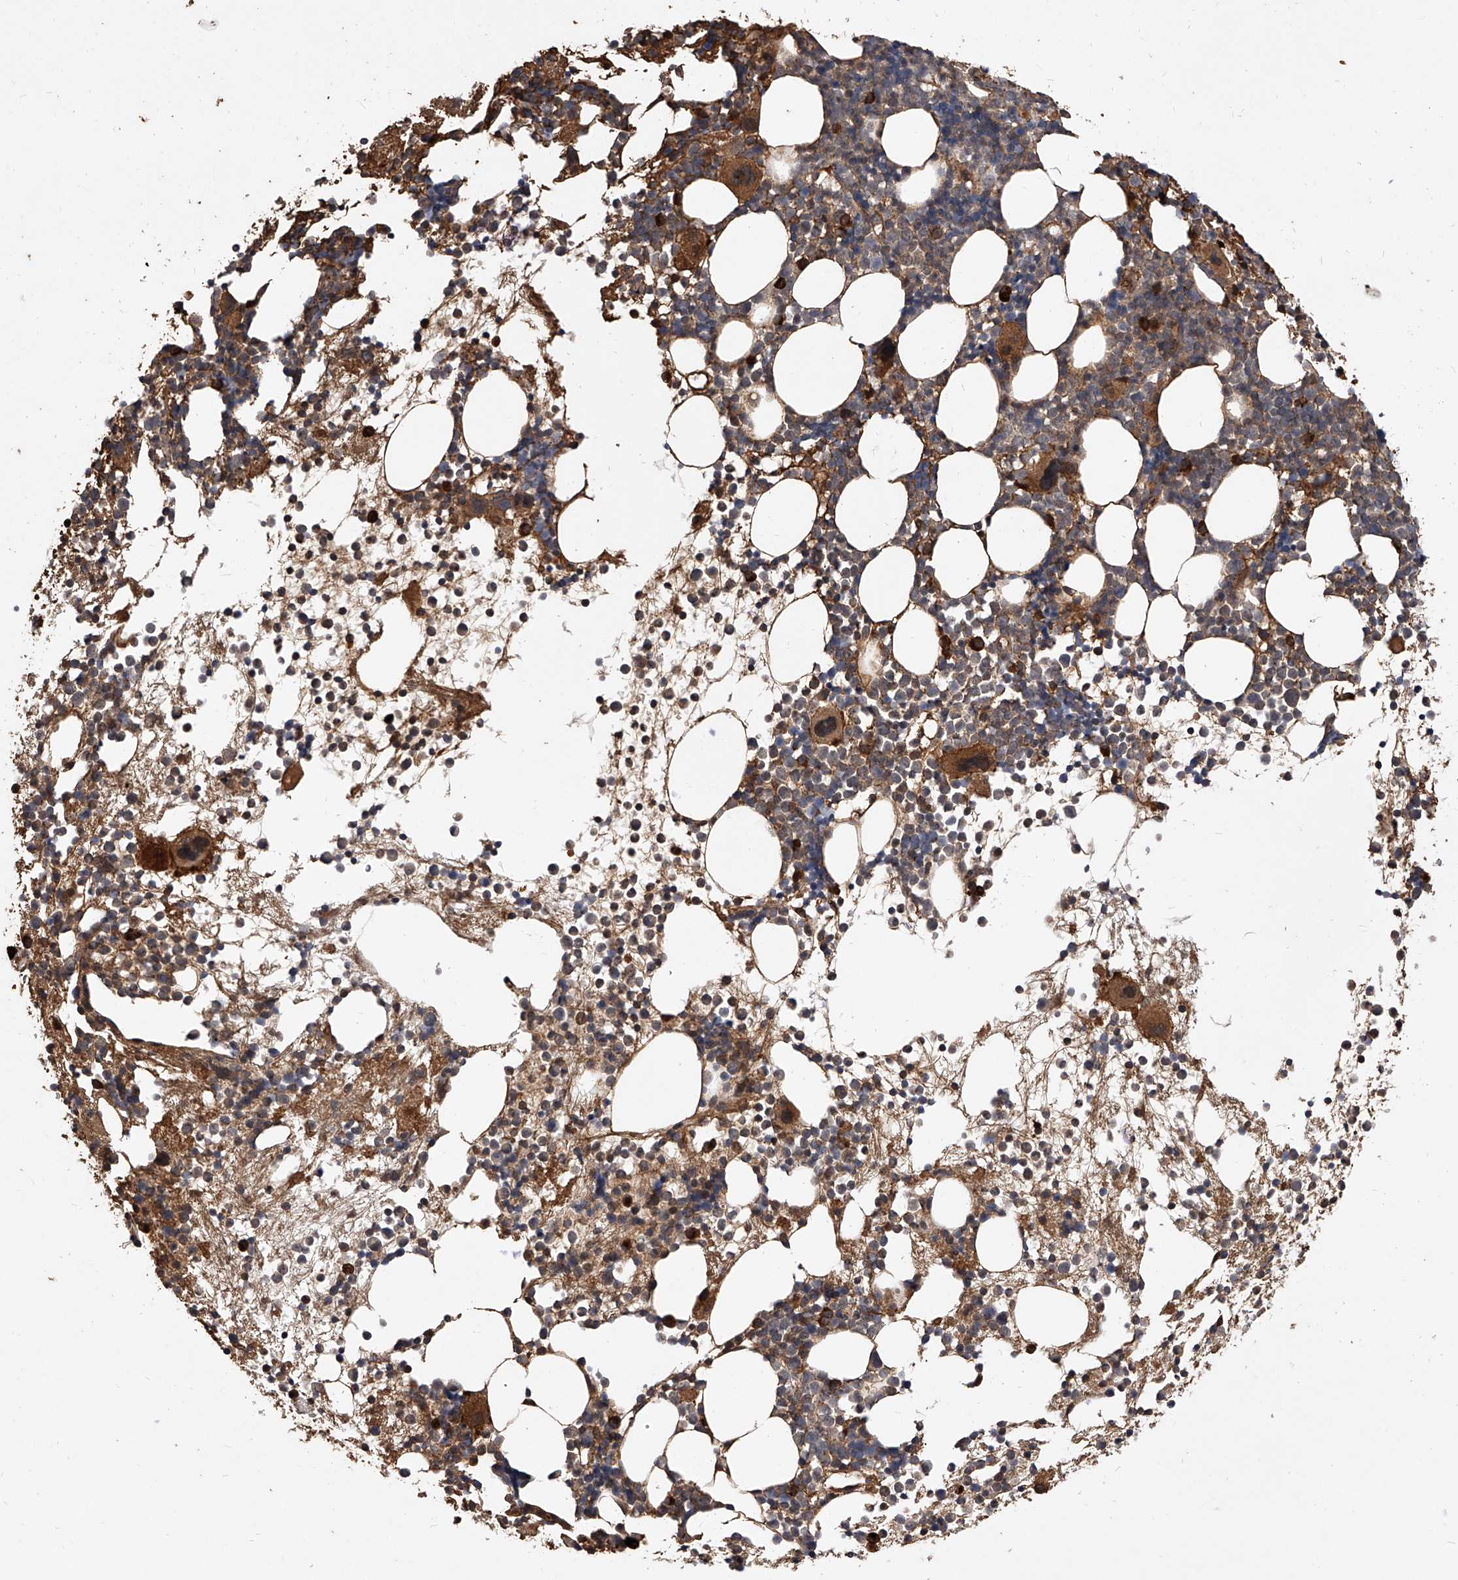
{"staining": {"intensity": "strong", "quantity": "25%-75%", "location": "cytoplasmic/membranous"}, "tissue": "bone marrow", "cell_type": "Hematopoietic cells", "image_type": "normal", "snomed": [{"axis": "morphology", "description": "Normal tissue, NOS"}, {"axis": "topography", "description": "Bone marrow"}], "caption": "Bone marrow stained with immunohistochemistry displays strong cytoplasmic/membranous staining in approximately 25%-75% of hematopoietic cells.", "gene": "CFAP410", "patient": {"sex": "female", "age": 57}}